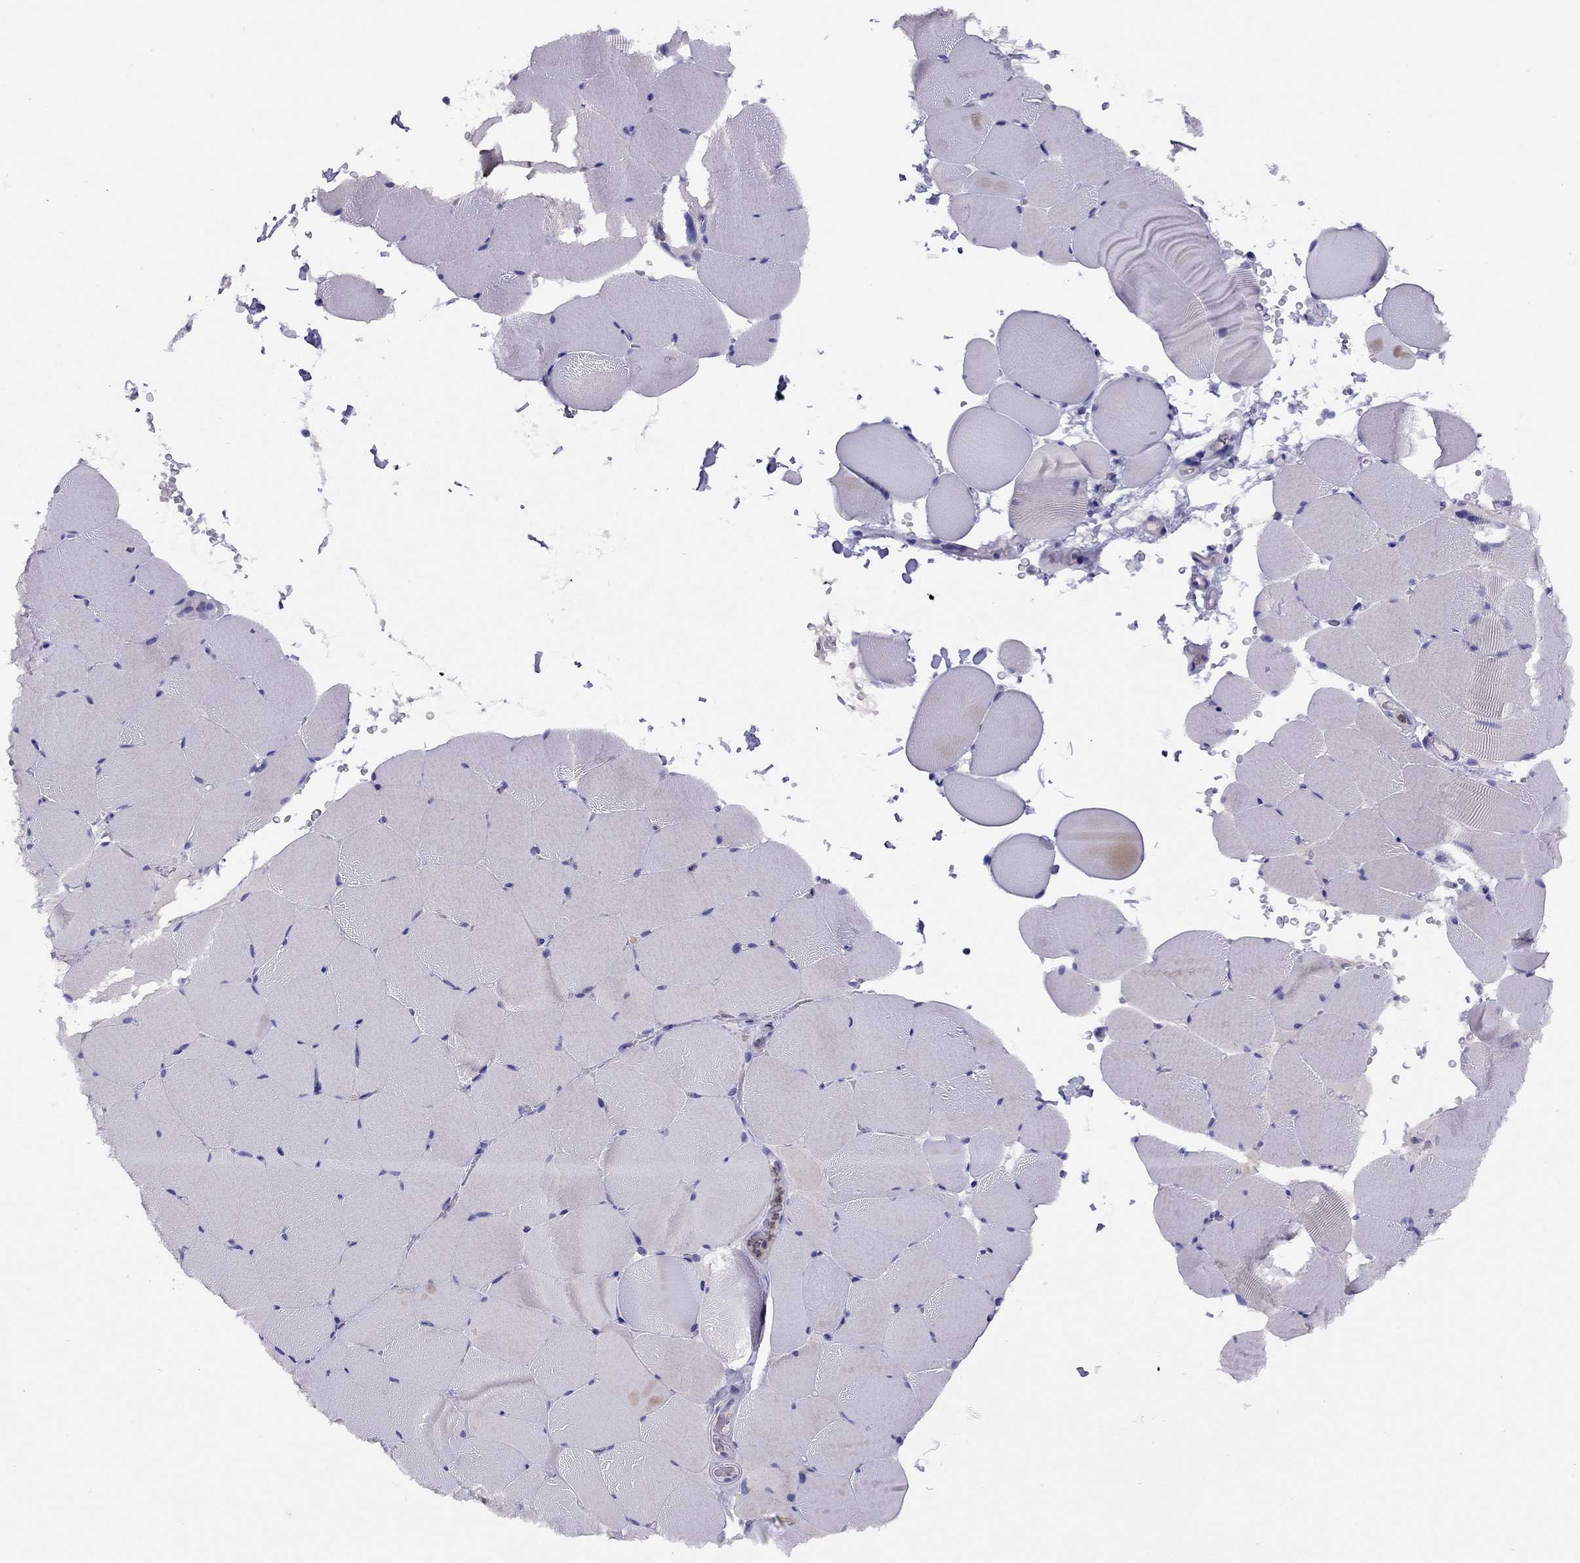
{"staining": {"intensity": "negative", "quantity": "none", "location": "none"}, "tissue": "skeletal muscle", "cell_type": "Myocytes", "image_type": "normal", "snomed": [{"axis": "morphology", "description": "Normal tissue, NOS"}, {"axis": "topography", "description": "Skeletal muscle"}], "caption": "This is a photomicrograph of IHC staining of benign skeletal muscle, which shows no expression in myocytes. (DAB (3,3'-diaminobenzidine) immunohistochemistry, high magnification).", "gene": "CITED1", "patient": {"sex": "female", "age": 37}}